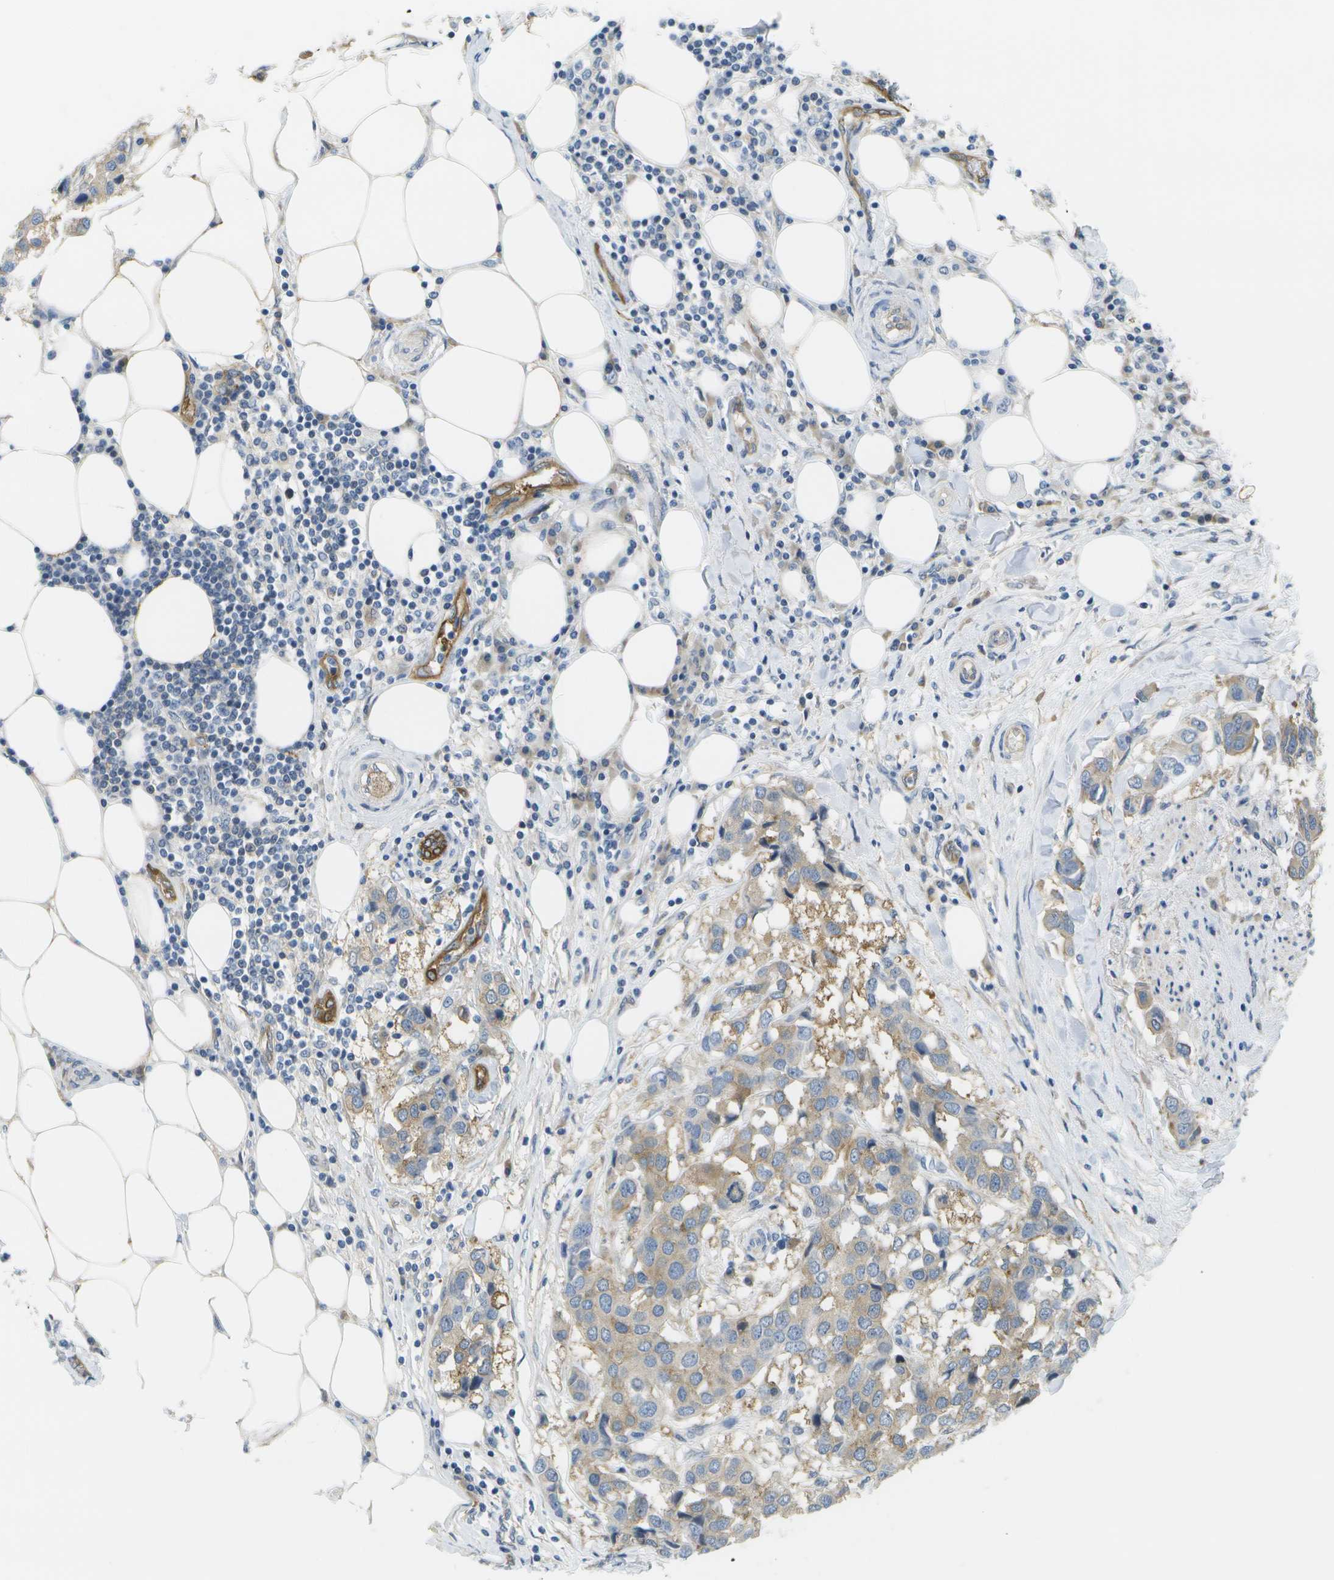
{"staining": {"intensity": "weak", "quantity": ">75%", "location": "cytoplasmic/membranous"}, "tissue": "breast cancer", "cell_type": "Tumor cells", "image_type": "cancer", "snomed": [{"axis": "morphology", "description": "Duct carcinoma"}, {"axis": "topography", "description": "Breast"}], "caption": "Invasive ductal carcinoma (breast) stained for a protein exhibits weak cytoplasmic/membranous positivity in tumor cells.", "gene": "MARCHF8", "patient": {"sex": "female", "age": 80}}